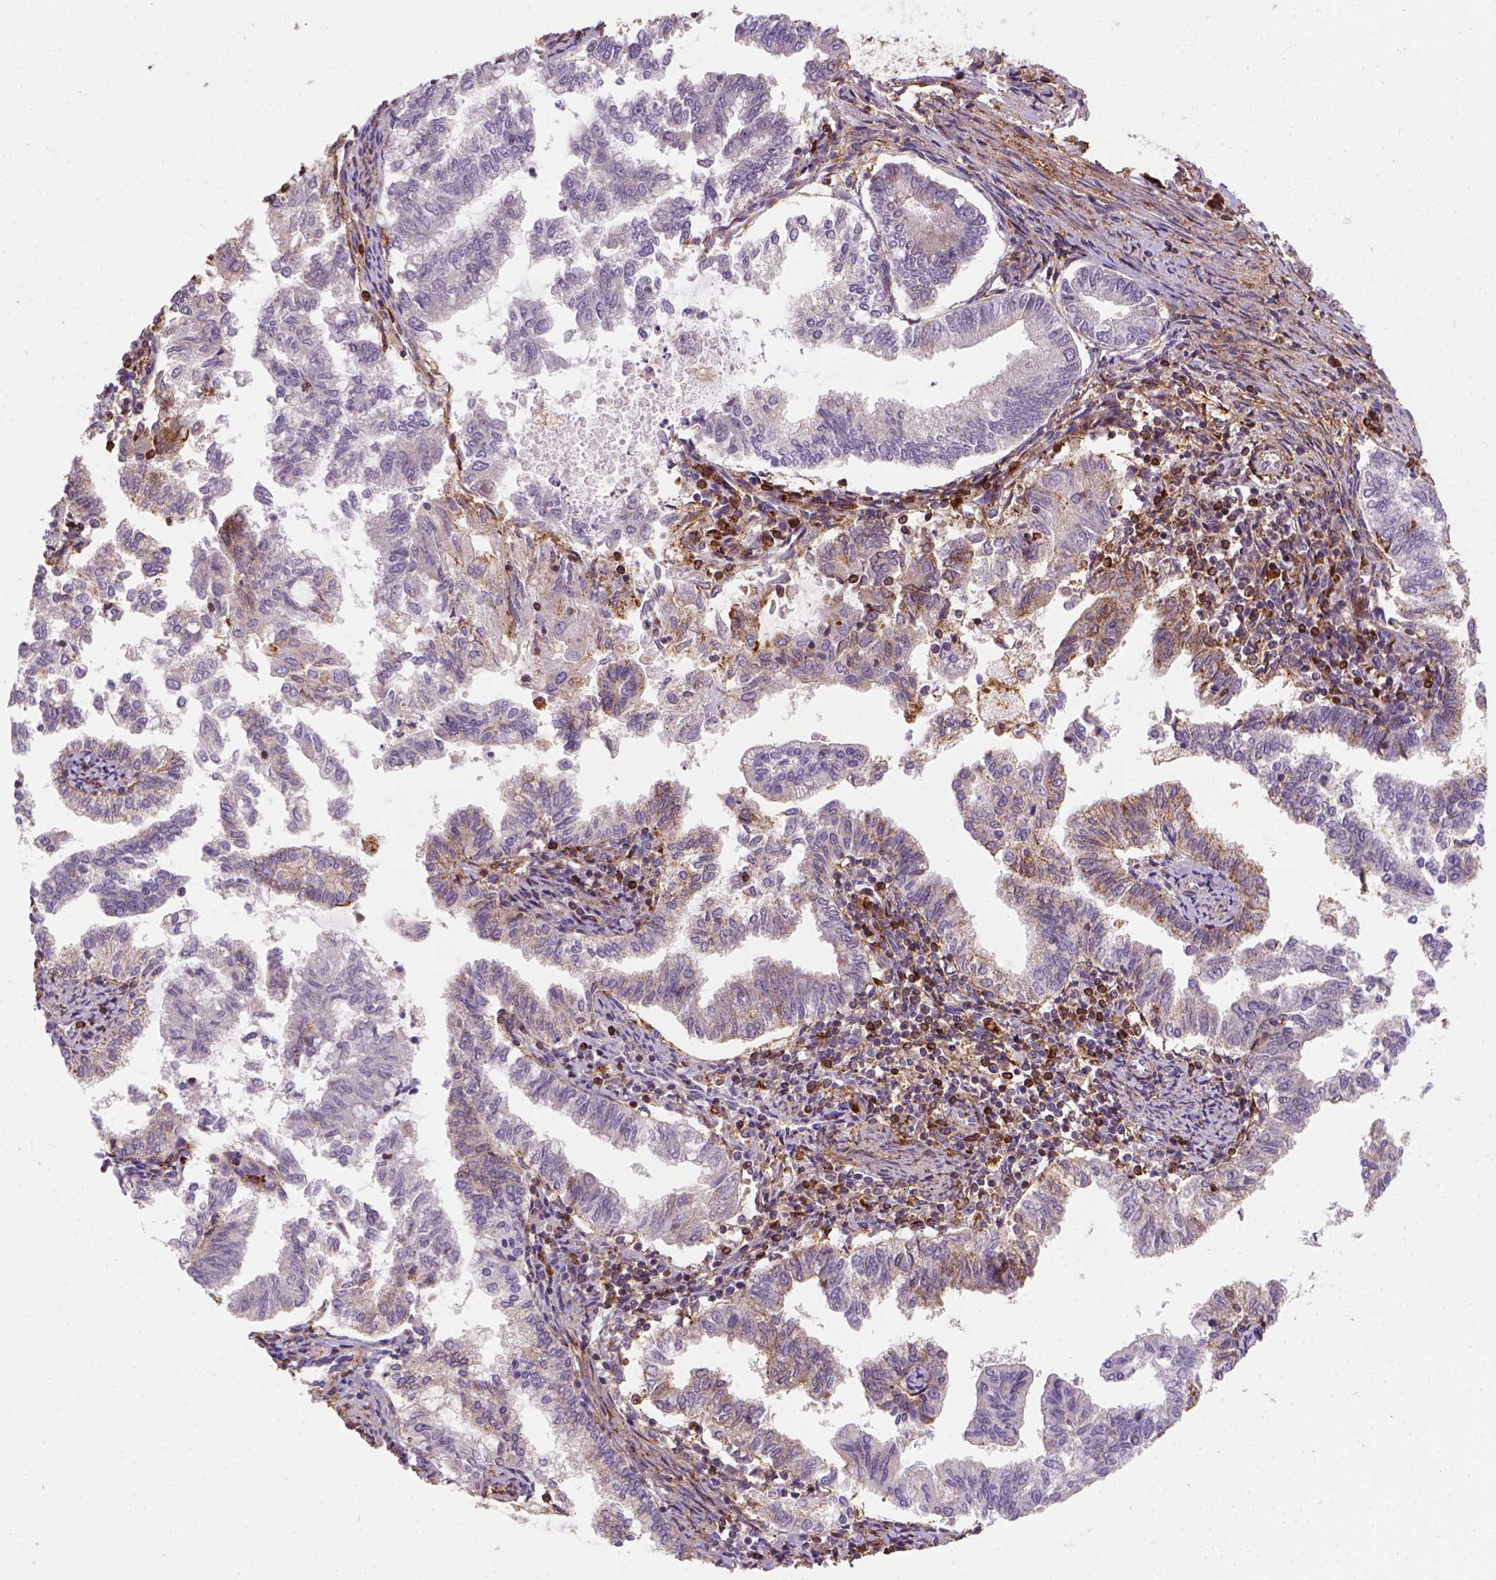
{"staining": {"intensity": "moderate", "quantity": "<25%", "location": "cytoplasmic/membranous"}, "tissue": "endometrial cancer", "cell_type": "Tumor cells", "image_type": "cancer", "snomed": [{"axis": "morphology", "description": "Adenocarcinoma, NOS"}, {"axis": "topography", "description": "Endometrium"}], "caption": "Protein analysis of adenocarcinoma (endometrial) tissue displays moderate cytoplasmic/membranous positivity in approximately <25% of tumor cells.", "gene": "GPRC5D", "patient": {"sex": "female", "age": 79}}